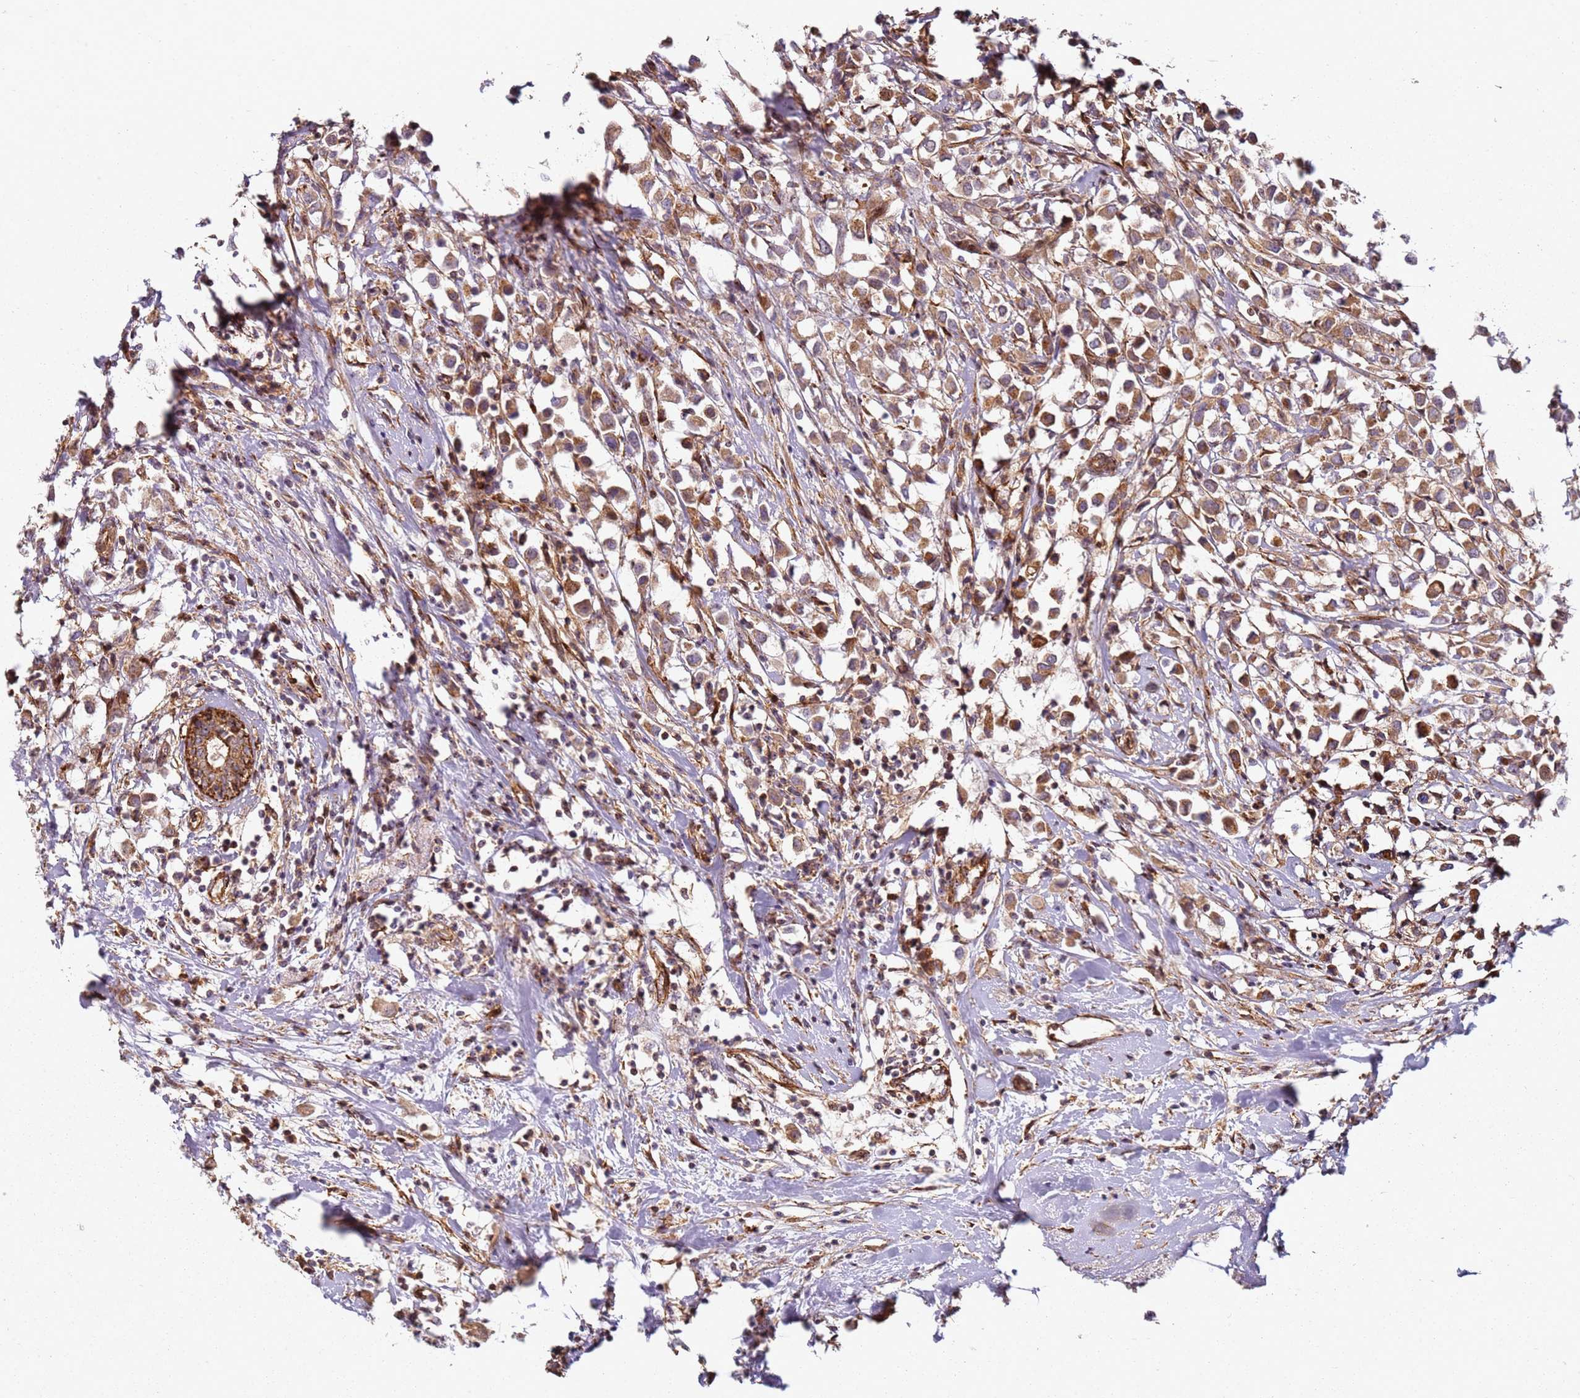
{"staining": {"intensity": "moderate", "quantity": ">75%", "location": "cytoplasmic/membranous"}, "tissue": "breast cancer", "cell_type": "Tumor cells", "image_type": "cancer", "snomed": [{"axis": "morphology", "description": "Duct carcinoma"}, {"axis": "topography", "description": "Breast"}], "caption": "DAB immunohistochemical staining of intraductal carcinoma (breast) shows moderate cytoplasmic/membranous protein expression in about >75% of tumor cells. The staining is performed using DAB (3,3'-diaminobenzidine) brown chromogen to label protein expression. The nuclei are counter-stained blue using hematoxylin.", "gene": "C2CD4B", "patient": {"sex": "female", "age": 61}}